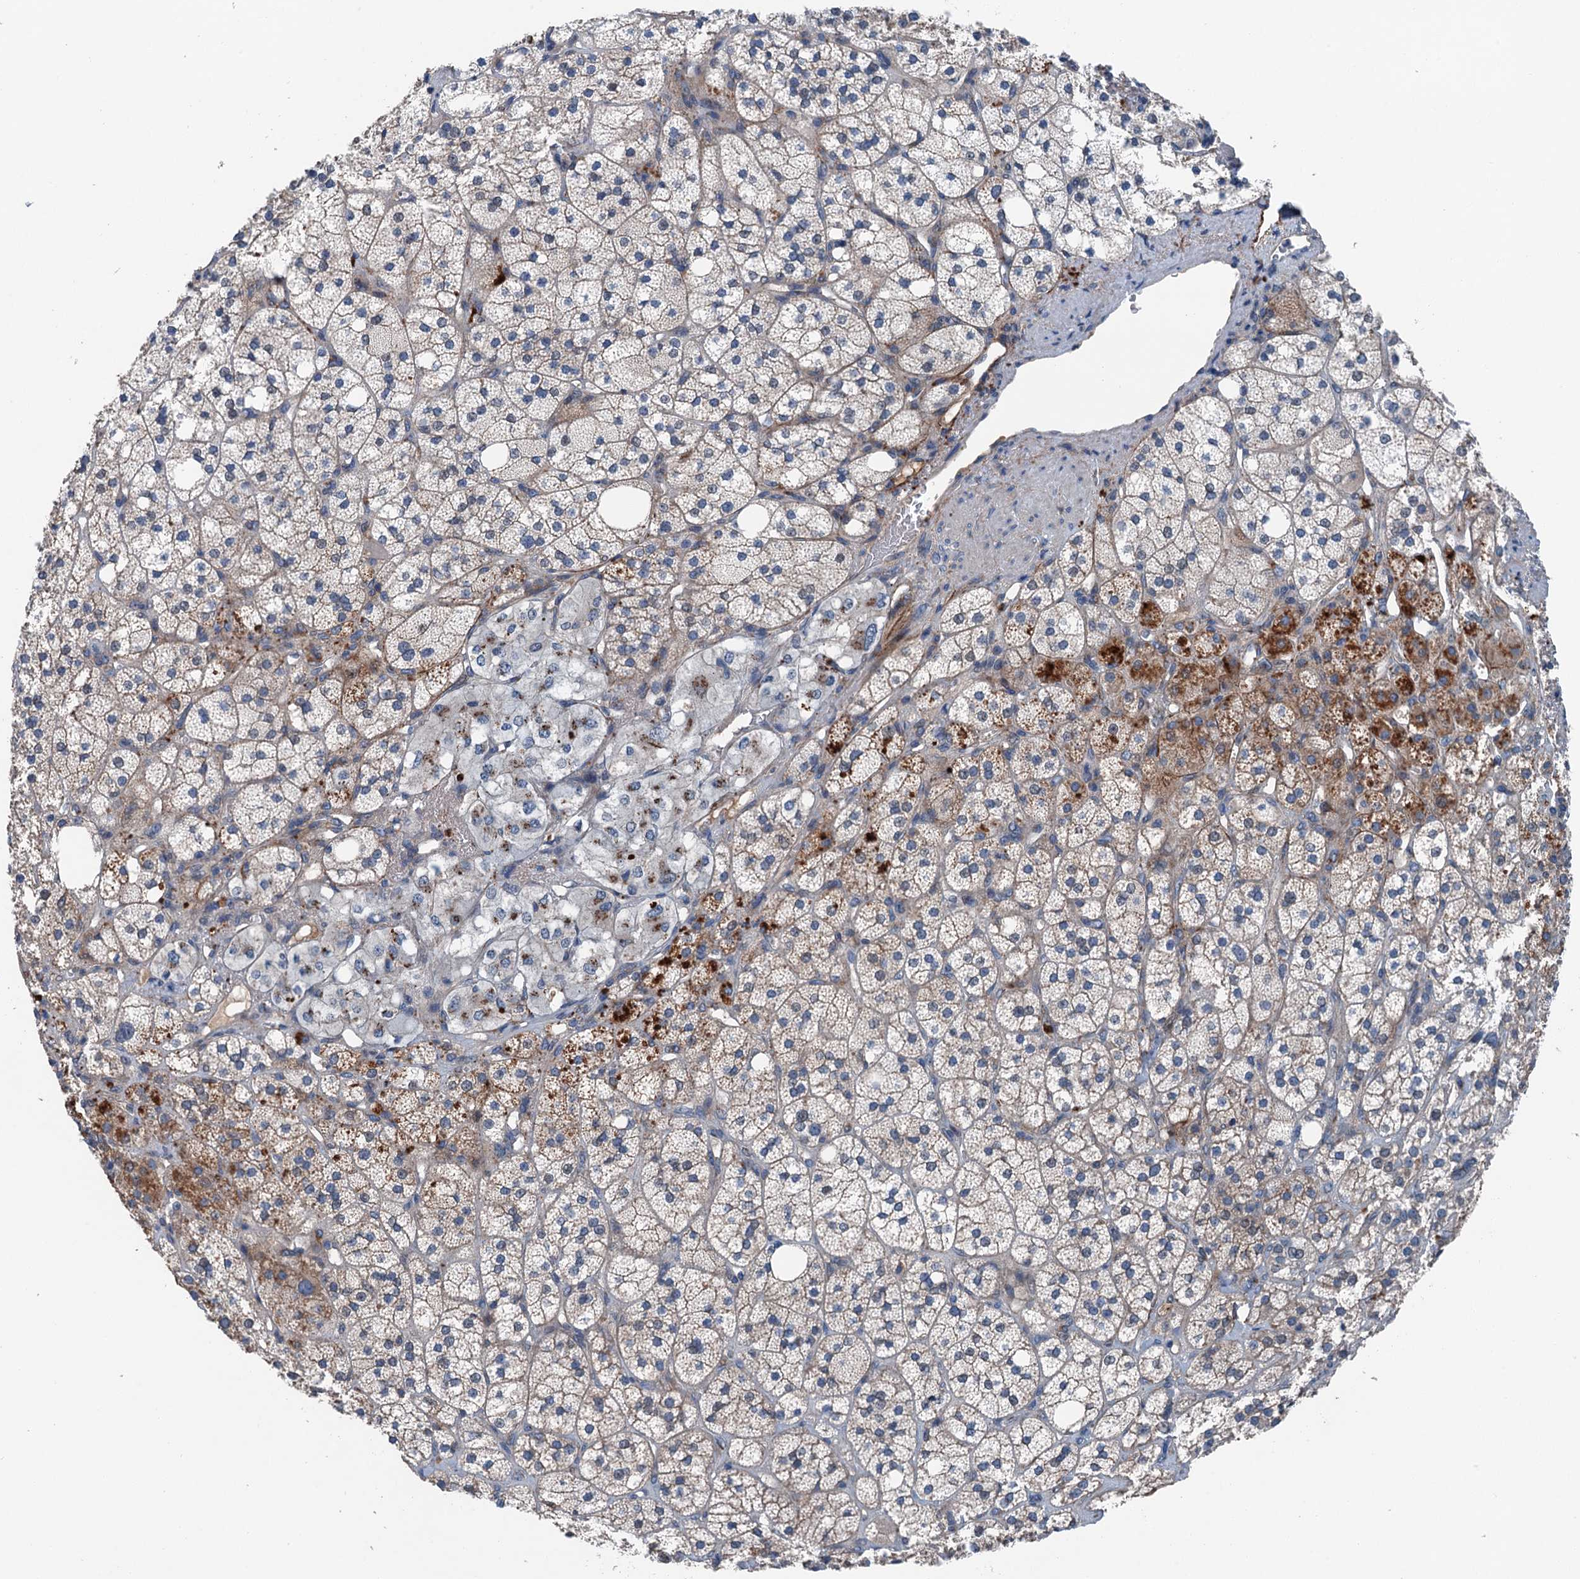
{"staining": {"intensity": "strong", "quantity": "<25%", "location": "cytoplasmic/membranous"}, "tissue": "adrenal gland", "cell_type": "Glandular cells", "image_type": "normal", "snomed": [{"axis": "morphology", "description": "Normal tissue, NOS"}, {"axis": "topography", "description": "Adrenal gland"}], "caption": "Adrenal gland stained with a brown dye exhibits strong cytoplasmic/membranous positive staining in about <25% of glandular cells.", "gene": "SLC2A10", "patient": {"sex": "male", "age": 61}}